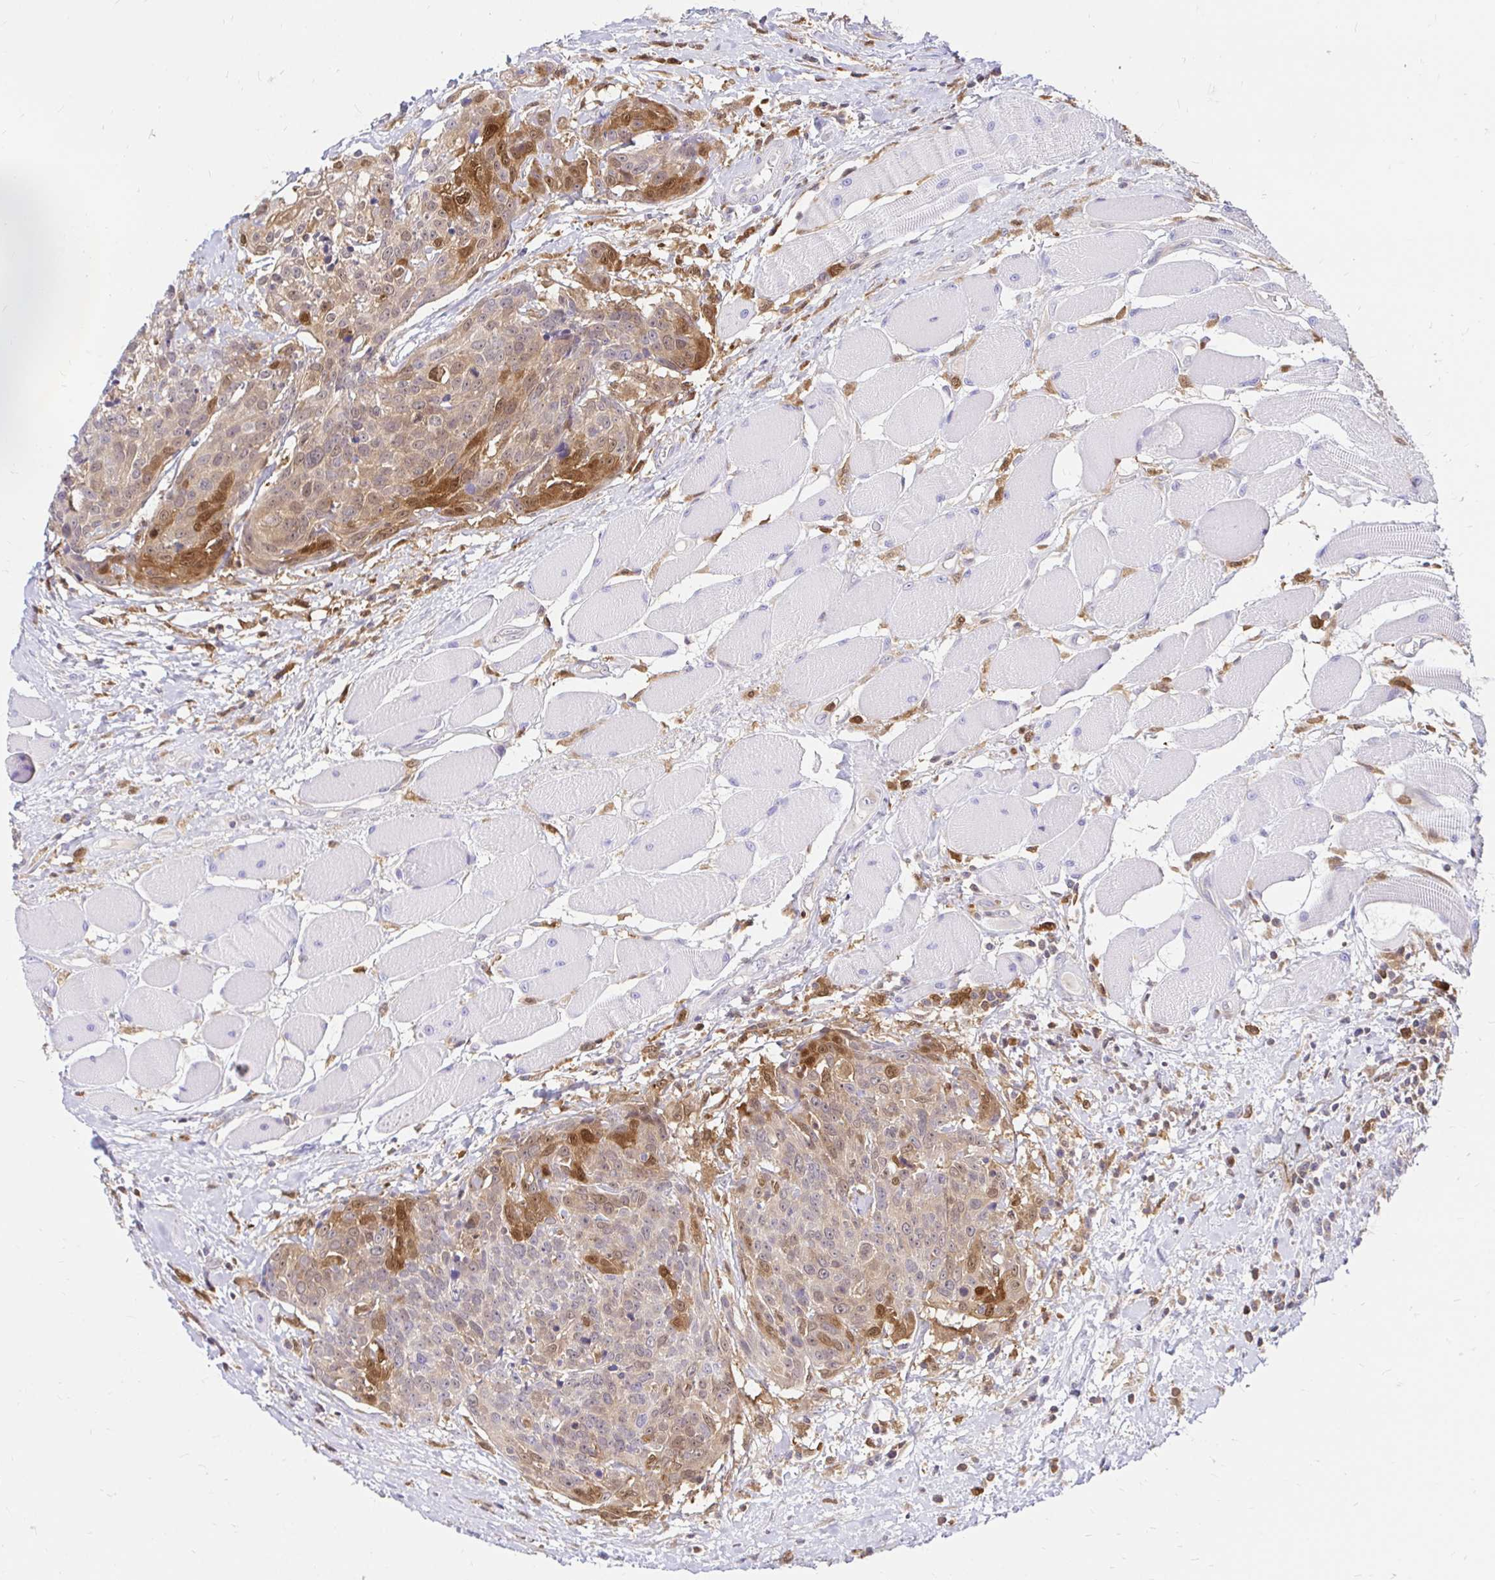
{"staining": {"intensity": "moderate", "quantity": "<25%", "location": "cytoplasmic/membranous,nuclear"}, "tissue": "head and neck cancer", "cell_type": "Tumor cells", "image_type": "cancer", "snomed": [{"axis": "morphology", "description": "Squamous cell carcinoma, NOS"}, {"axis": "topography", "description": "Oral tissue"}, {"axis": "topography", "description": "Head-Neck"}], "caption": "Head and neck cancer (squamous cell carcinoma) was stained to show a protein in brown. There is low levels of moderate cytoplasmic/membranous and nuclear expression in approximately <25% of tumor cells. (DAB (3,3'-diaminobenzidine) IHC, brown staining for protein, blue staining for nuclei).", "gene": "PYCARD", "patient": {"sex": "male", "age": 64}}